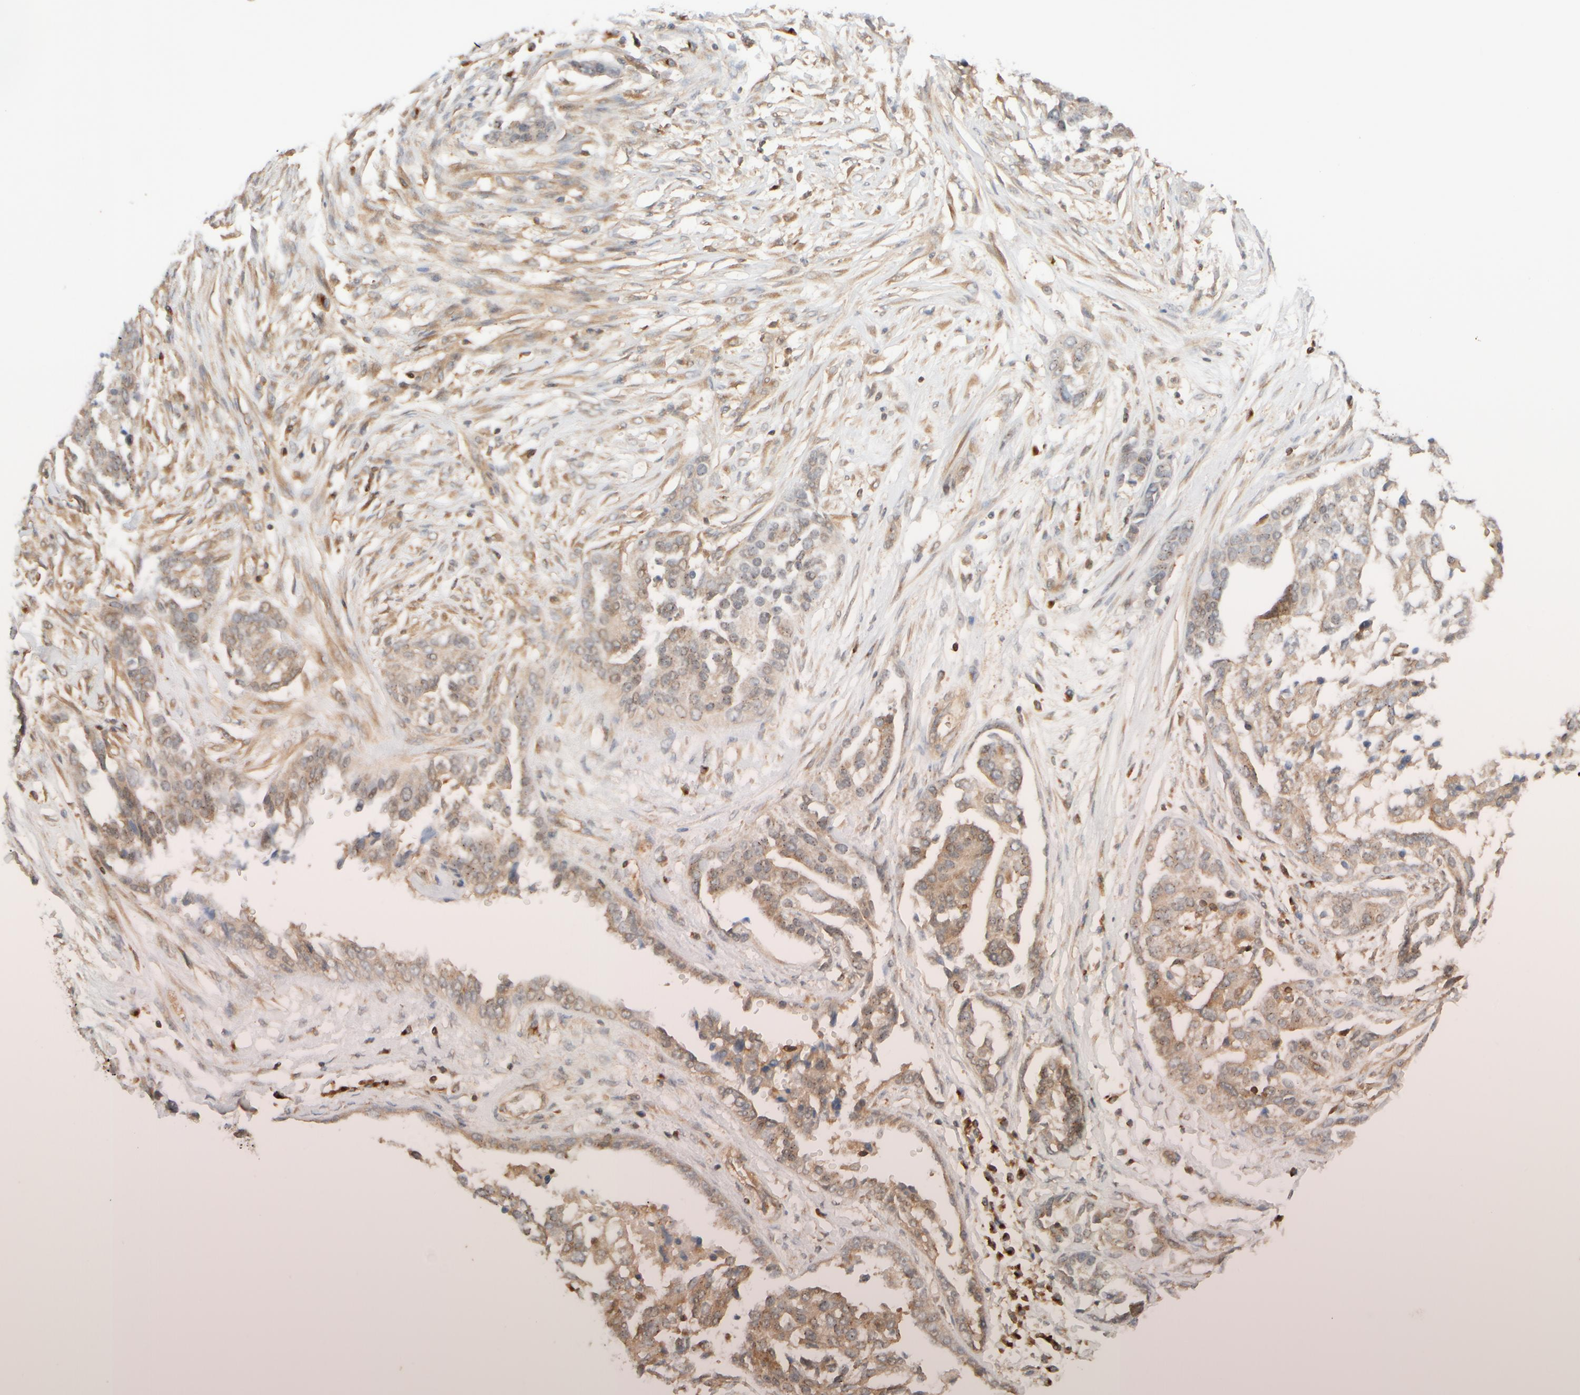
{"staining": {"intensity": "weak", "quantity": ">75%", "location": "cytoplasmic/membranous"}, "tissue": "ovarian cancer", "cell_type": "Tumor cells", "image_type": "cancer", "snomed": [{"axis": "morphology", "description": "Cystadenocarcinoma, serous, NOS"}, {"axis": "topography", "description": "Ovary"}], "caption": "Immunohistochemistry (IHC) histopathology image of human serous cystadenocarcinoma (ovarian) stained for a protein (brown), which demonstrates low levels of weak cytoplasmic/membranous expression in approximately >75% of tumor cells.", "gene": "RABEP1", "patient": {"sex": "female", "age": 44}}